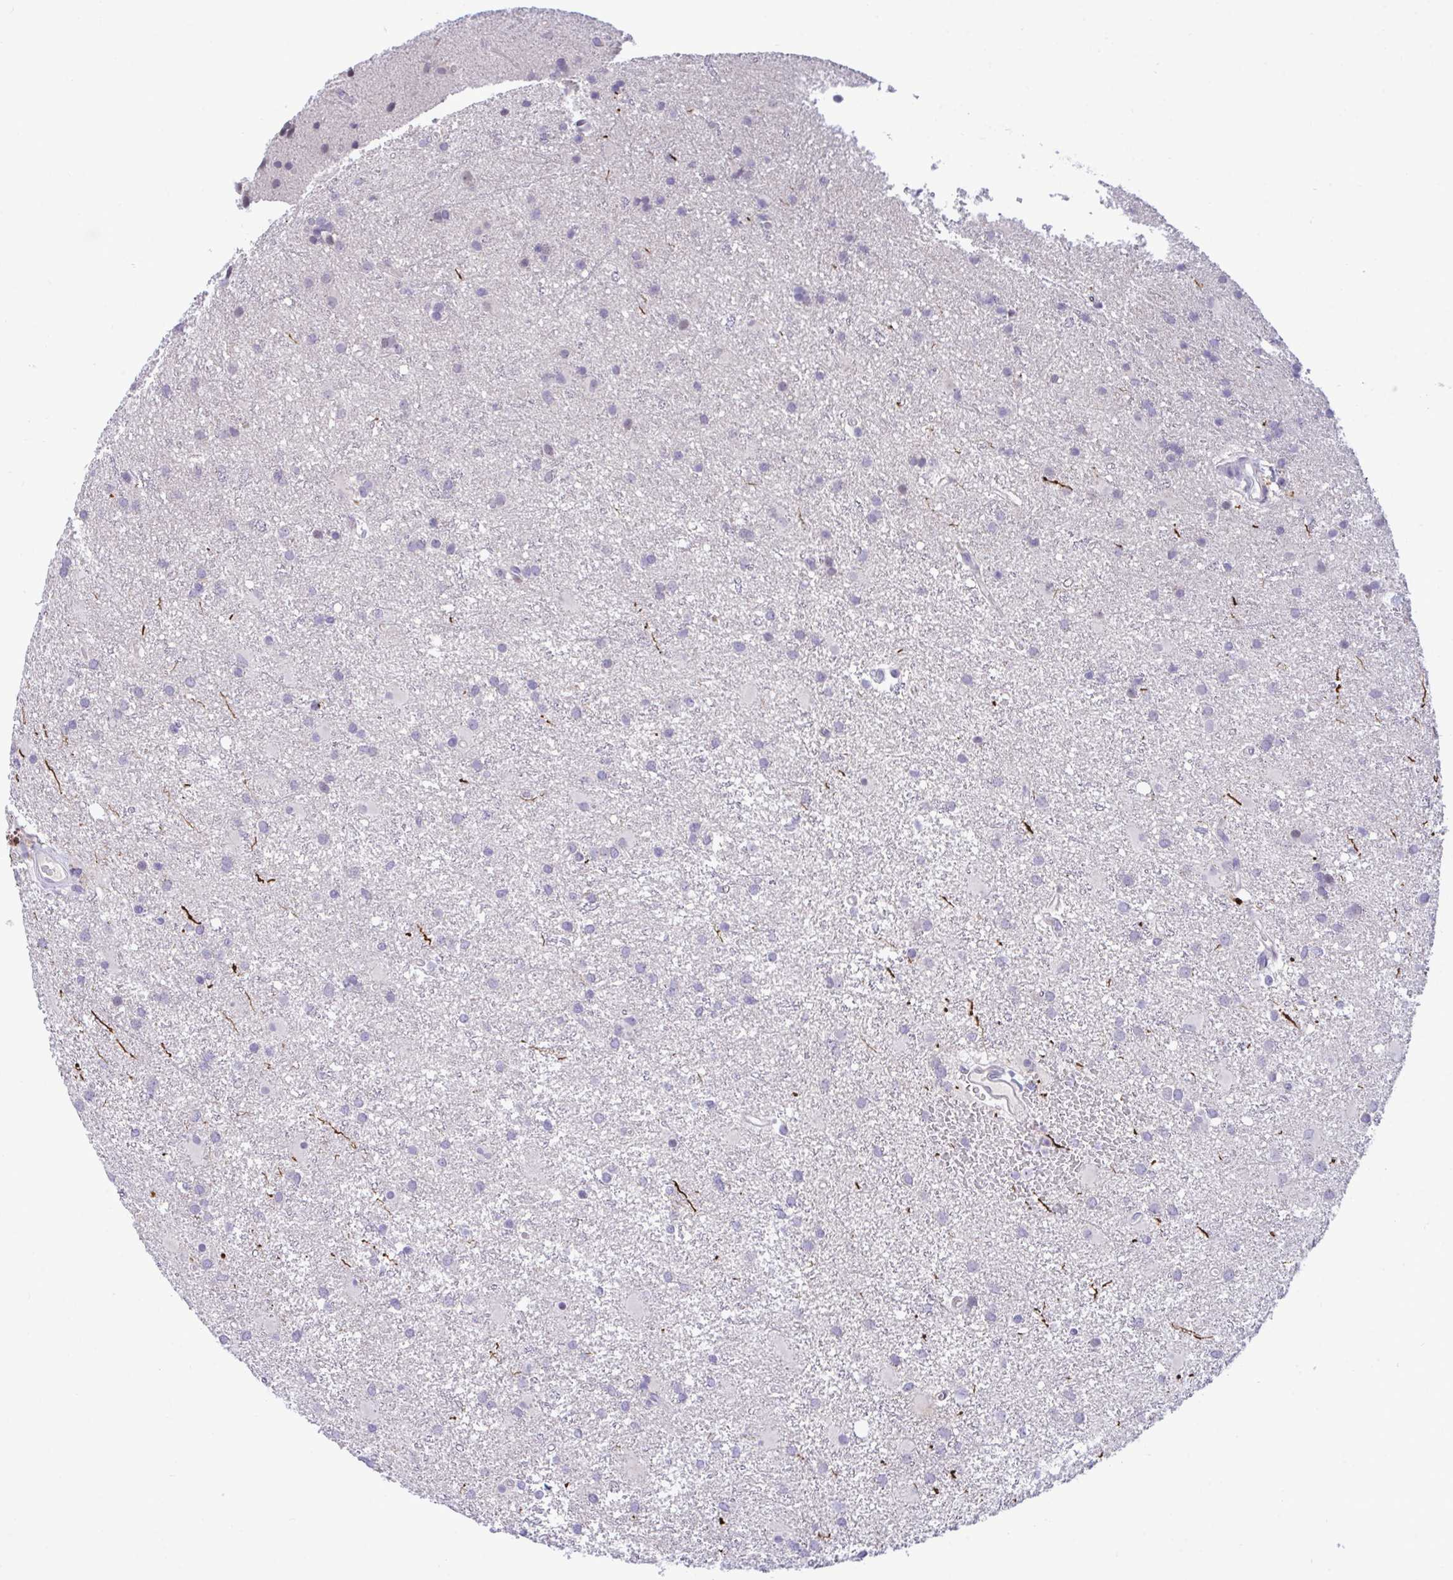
{"staining": {"intensity": "negative", "quantity": "none", "location": "none"}, "tissue": "glioma", "cell_type": "Tumor cells", "image_type": "cancer", "snomed": [{"axis": "morphology", "description": "Glioma, malignant, High grade"}, {"axis": "topography", "description": "Brain"}], "caption": "Immunohistochemistry histopathology image of neoplastic tissue: human glioma stained with DAB displays no significant protein positivity in tumor cells. The staining is performed using DAB brown chromogen with nuclei counter-stained in using hematoxylin.", "gene": "EPOP", "patient": {"sex": "male", "age": 55}}